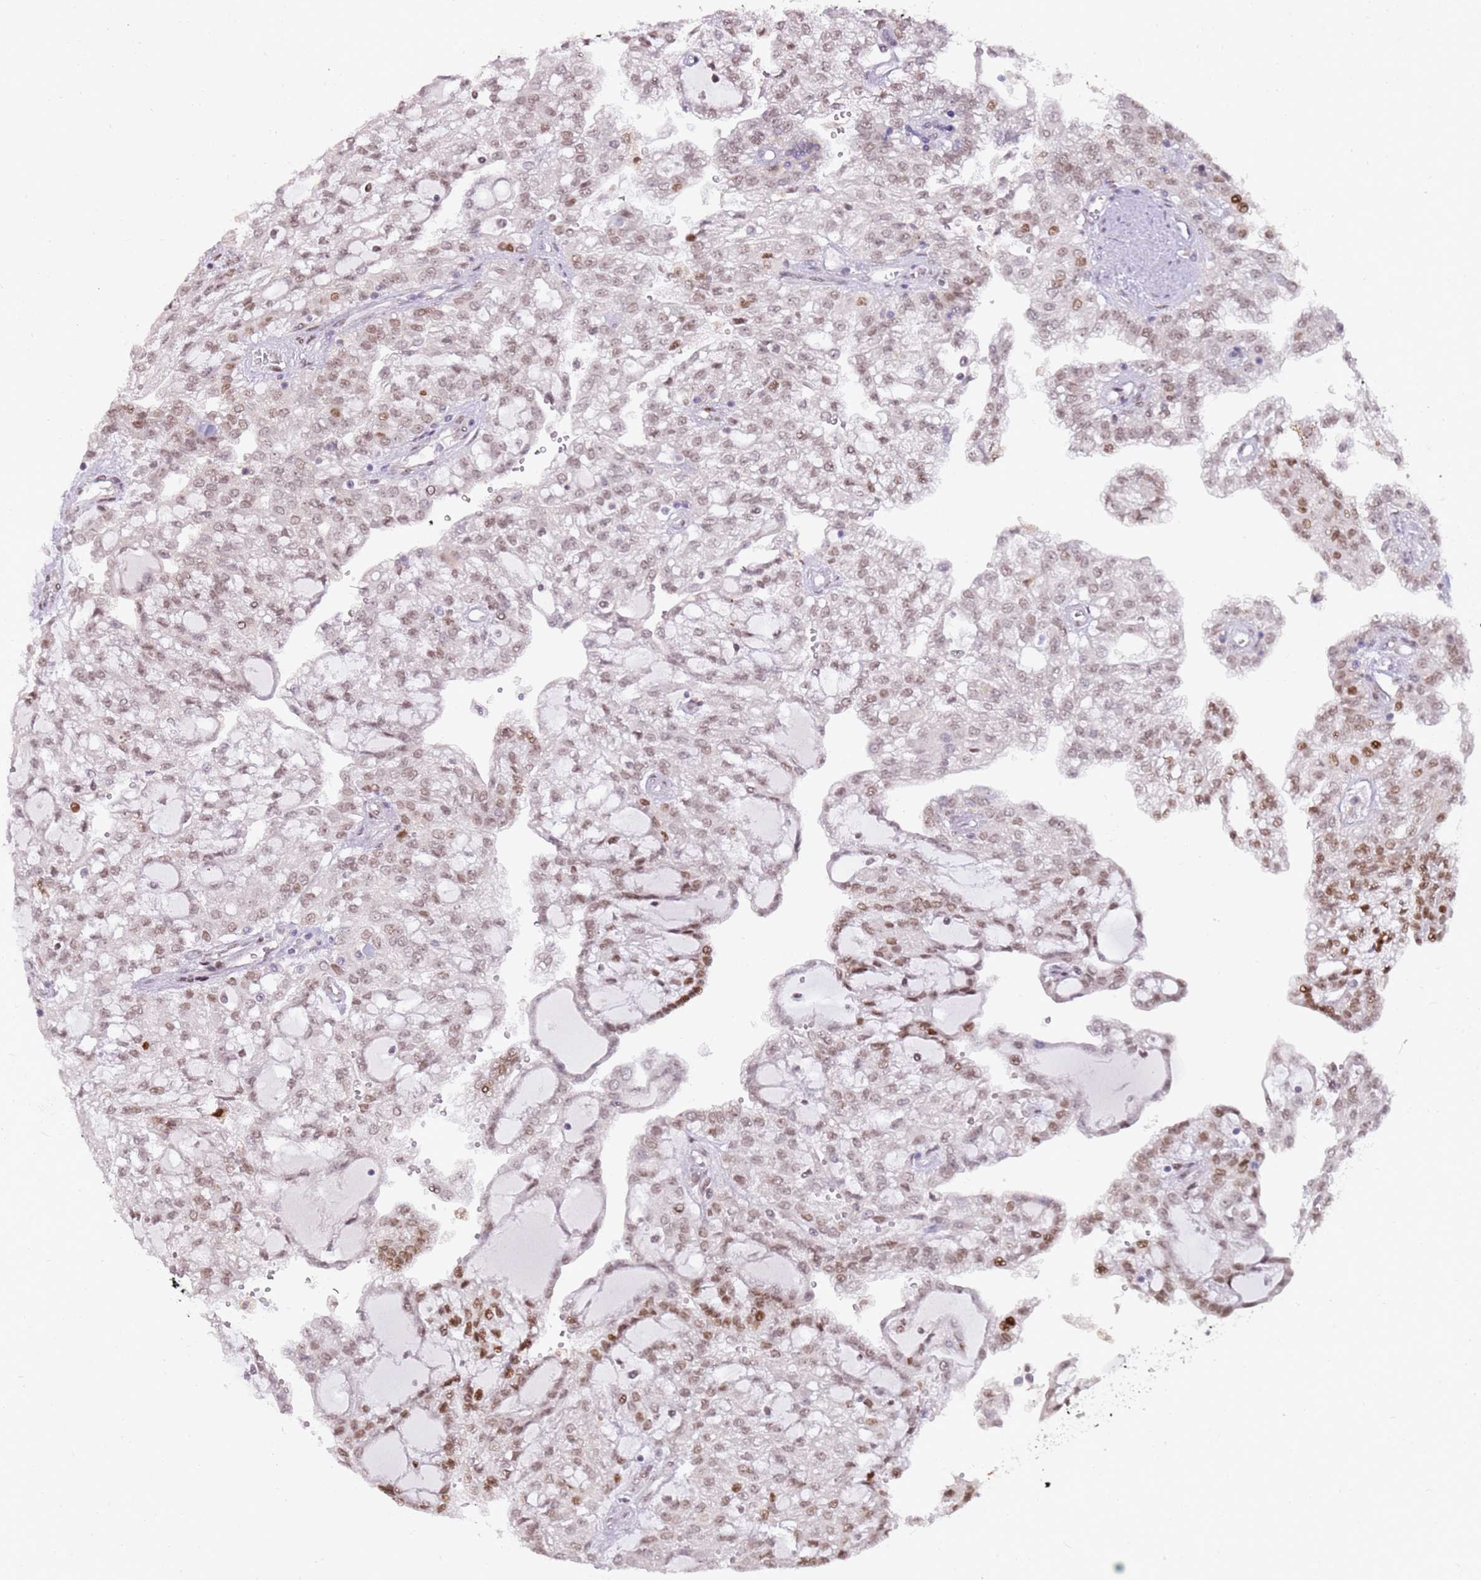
{"staining": {"intensity": "moderate", "quantity": ">75%", "location": "nuclear"}, "tissue": "renal cancer", "cell_type": "Tumor cells", "image_type": "cancer", "snomed": [{"axis": "morphology", "description": "Adenocarcinoma, NOS"}, {"axis": "topography", "description": "Kidney"}], "caption": "Immunohistochemical staining of human renal adenocarcinoma reveals medium levels of moderate nuclear protein positivity in about >75% of tumor cells.", "gene": "PHC2", "patient": {"sex": "male", "age": 63}}